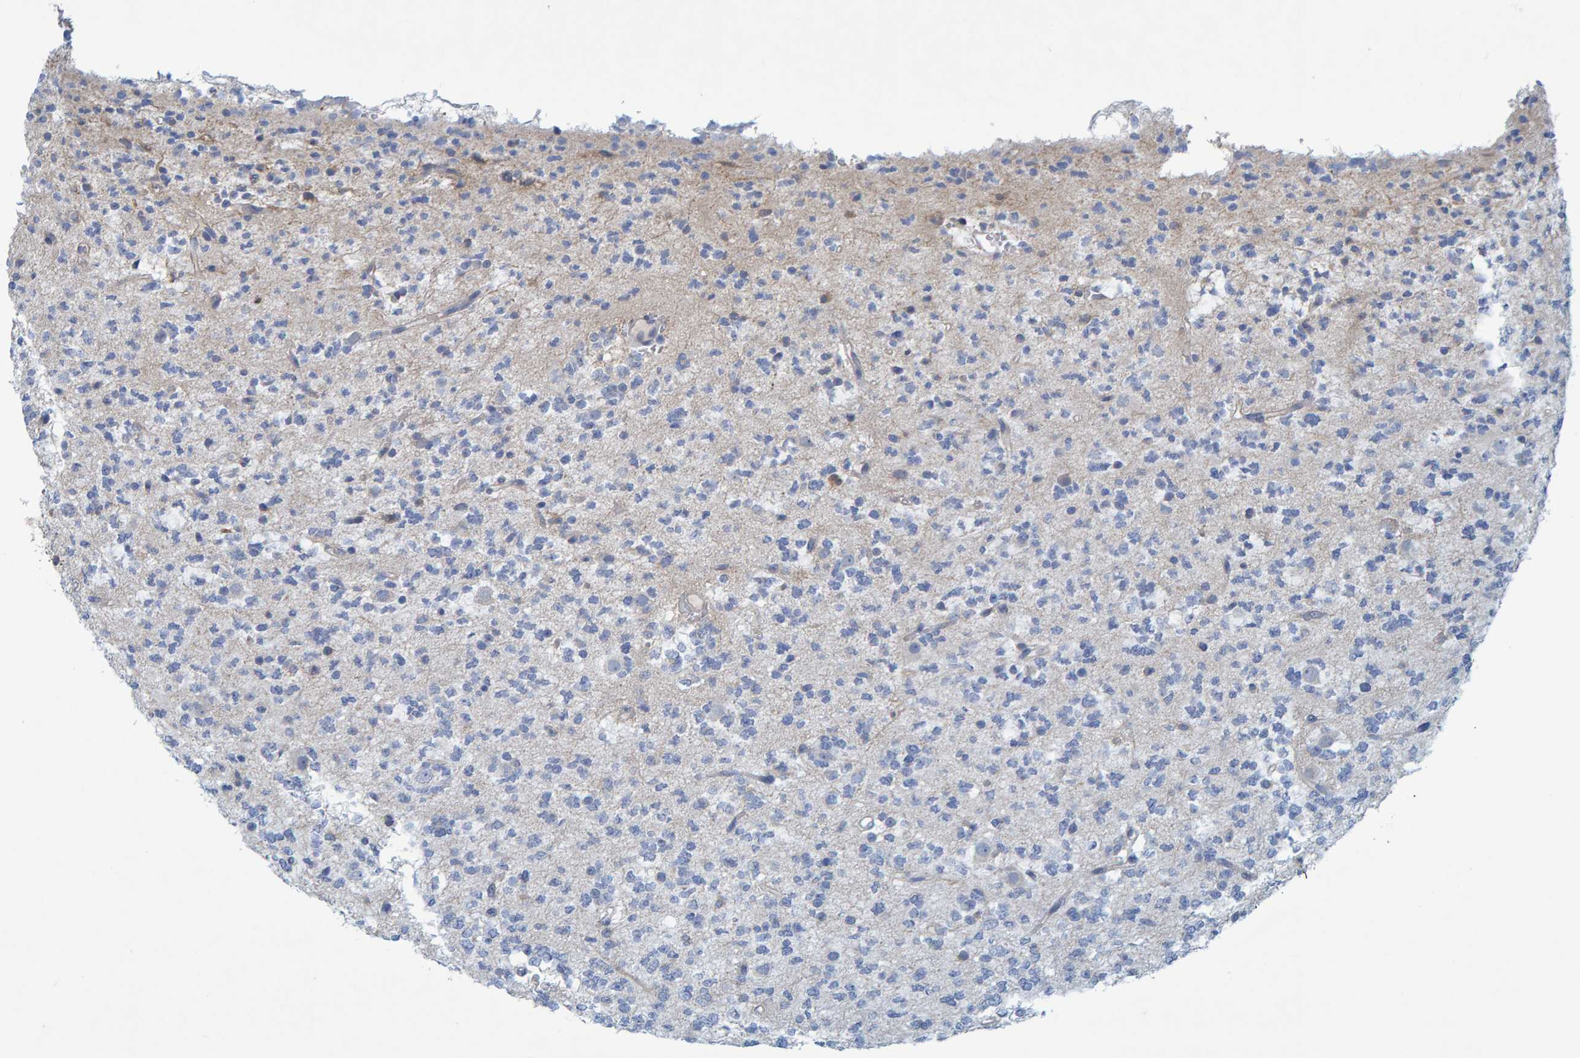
{"staining": {"intensity": "negative", "quantity": "none", "location": "none"}, "tissue": "glioma", "cell_type": "Tumor cells", "image_type": "cancer", "snomed": [{"axis": "morphology", "description": "Glioma, malignant, Low grade"}, {"axis": "topography", "description": "Brain"}], "caption": "Glioma was stained to show a protein in brown. There is no significant staining in tumor cells. (DAB immunohistochemistry (IHC), high magnification).", "gene": "ALAD", "patient": {"sex": "male", "age": 38}}